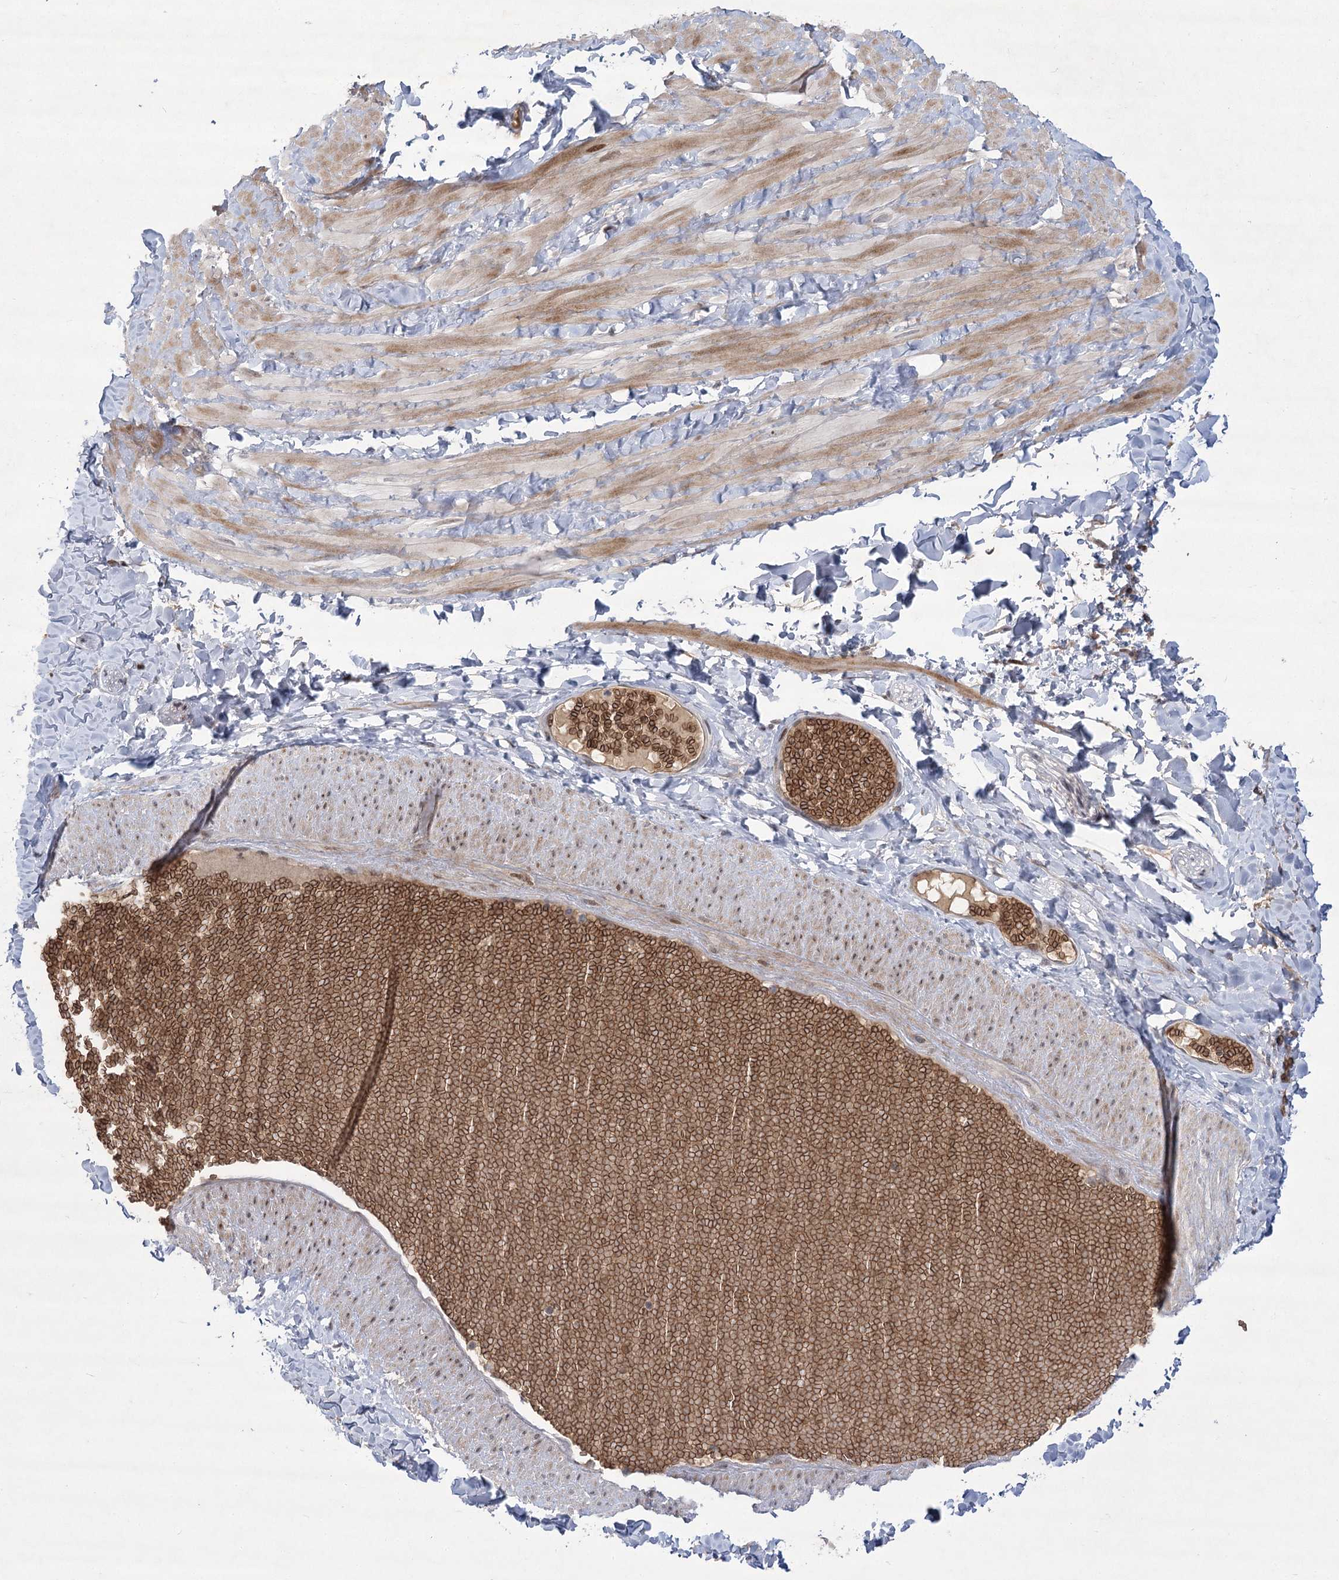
{"staining": {"intensity": "negative", "quantity": "none", "location": "none"}, "tissue": "adipose tissue", "cell_type": "Adipocytes", "image_type": "normal", "snomed": [{"axis": "morphology", "description": "Normal tissue, NOS"}, {"axis": "topography", "description": "Adipose tissue"}, {"axis": "topography", "description": "Vascular tissue"}, {"axis": "topography", "description": "Peripheral nerve tissue"}], "caption": "Immunohistochemistry (IHC) of normal human adipose tissue reveals no staining in adipocytes.", "gene": "NSMCE4A", "patient": {"sex": "male", "age": 25}}